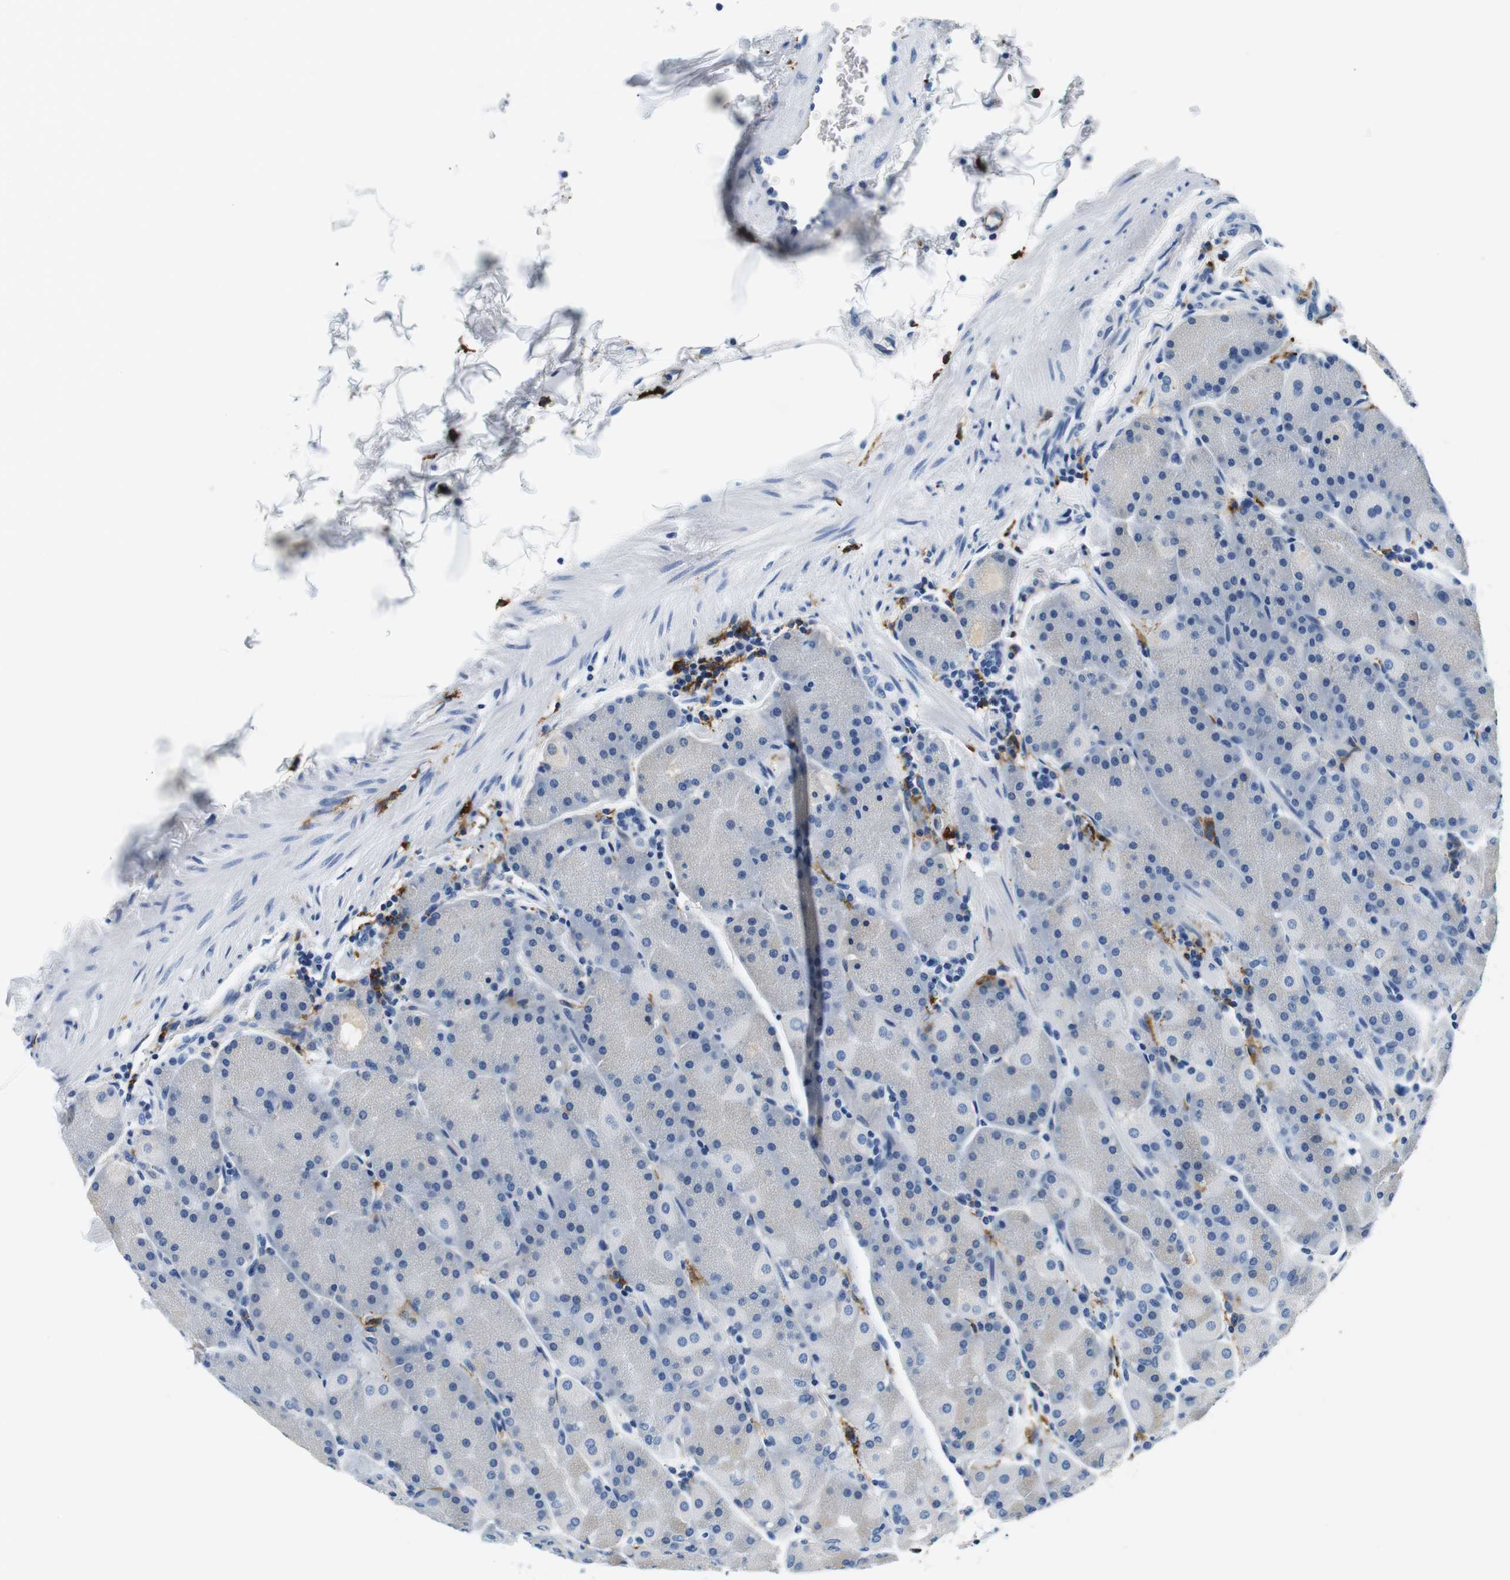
{"staining": {"intensity": "negative", "quantity": "none", "location": "none"}, "tissue": "stomach", "cell_type": "Glandular cells", "image_type": "normal", "snomed": [{"axis": "morphology", "description": "Normal tissue, NOS"}, {"axis": "topography", "description": "Stomach, upper"}, {"axis": "topography", "description": "Stomach"}], "caption": "IHC histopathology image of benign human stomach stained for a protein (brown), which shows no positivity in glandular cells.", "gene": "HLA", "patient": {"sex": "male", "age": 76}}